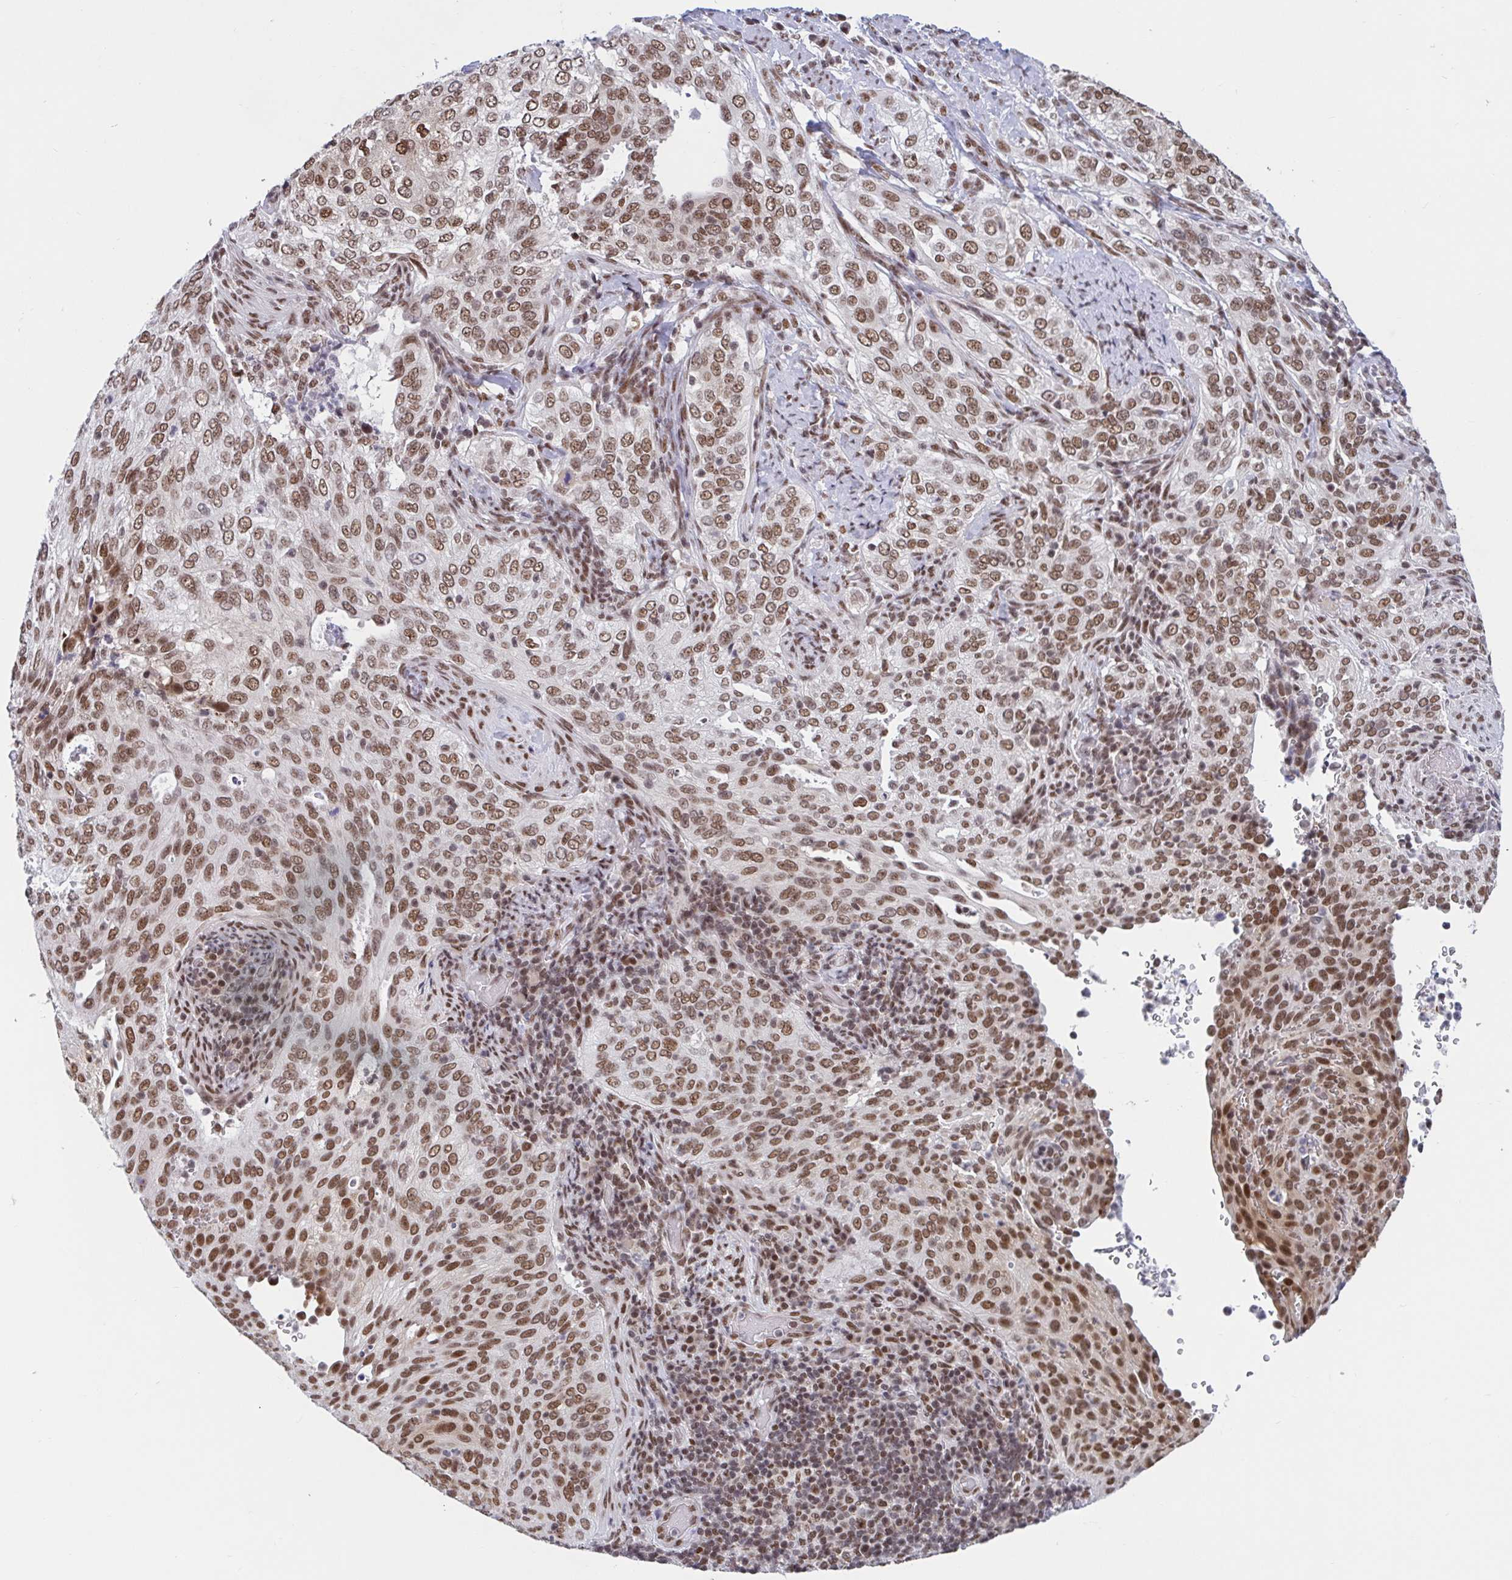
{"staining": {"intensity": "moderate", "quantity": ">75%", "location": "nuclear"}, "tissue": "cervical cancer", "cell_type": "Tumor cells", "image_type": "cancer", "snomed": [{"axis": "morphology", "description": "Squamous cell carcinoma, NOS"}, {"axis": "topography", "description": "Cervix"}], "caption": "Protein analysis of cervical squamous cell carcinoma tissue exhibits moderate nuclear staining in approximately >75% of tumor cells.", "gene": "PHF10", "patient": {"sex": "female", "age": 38}}